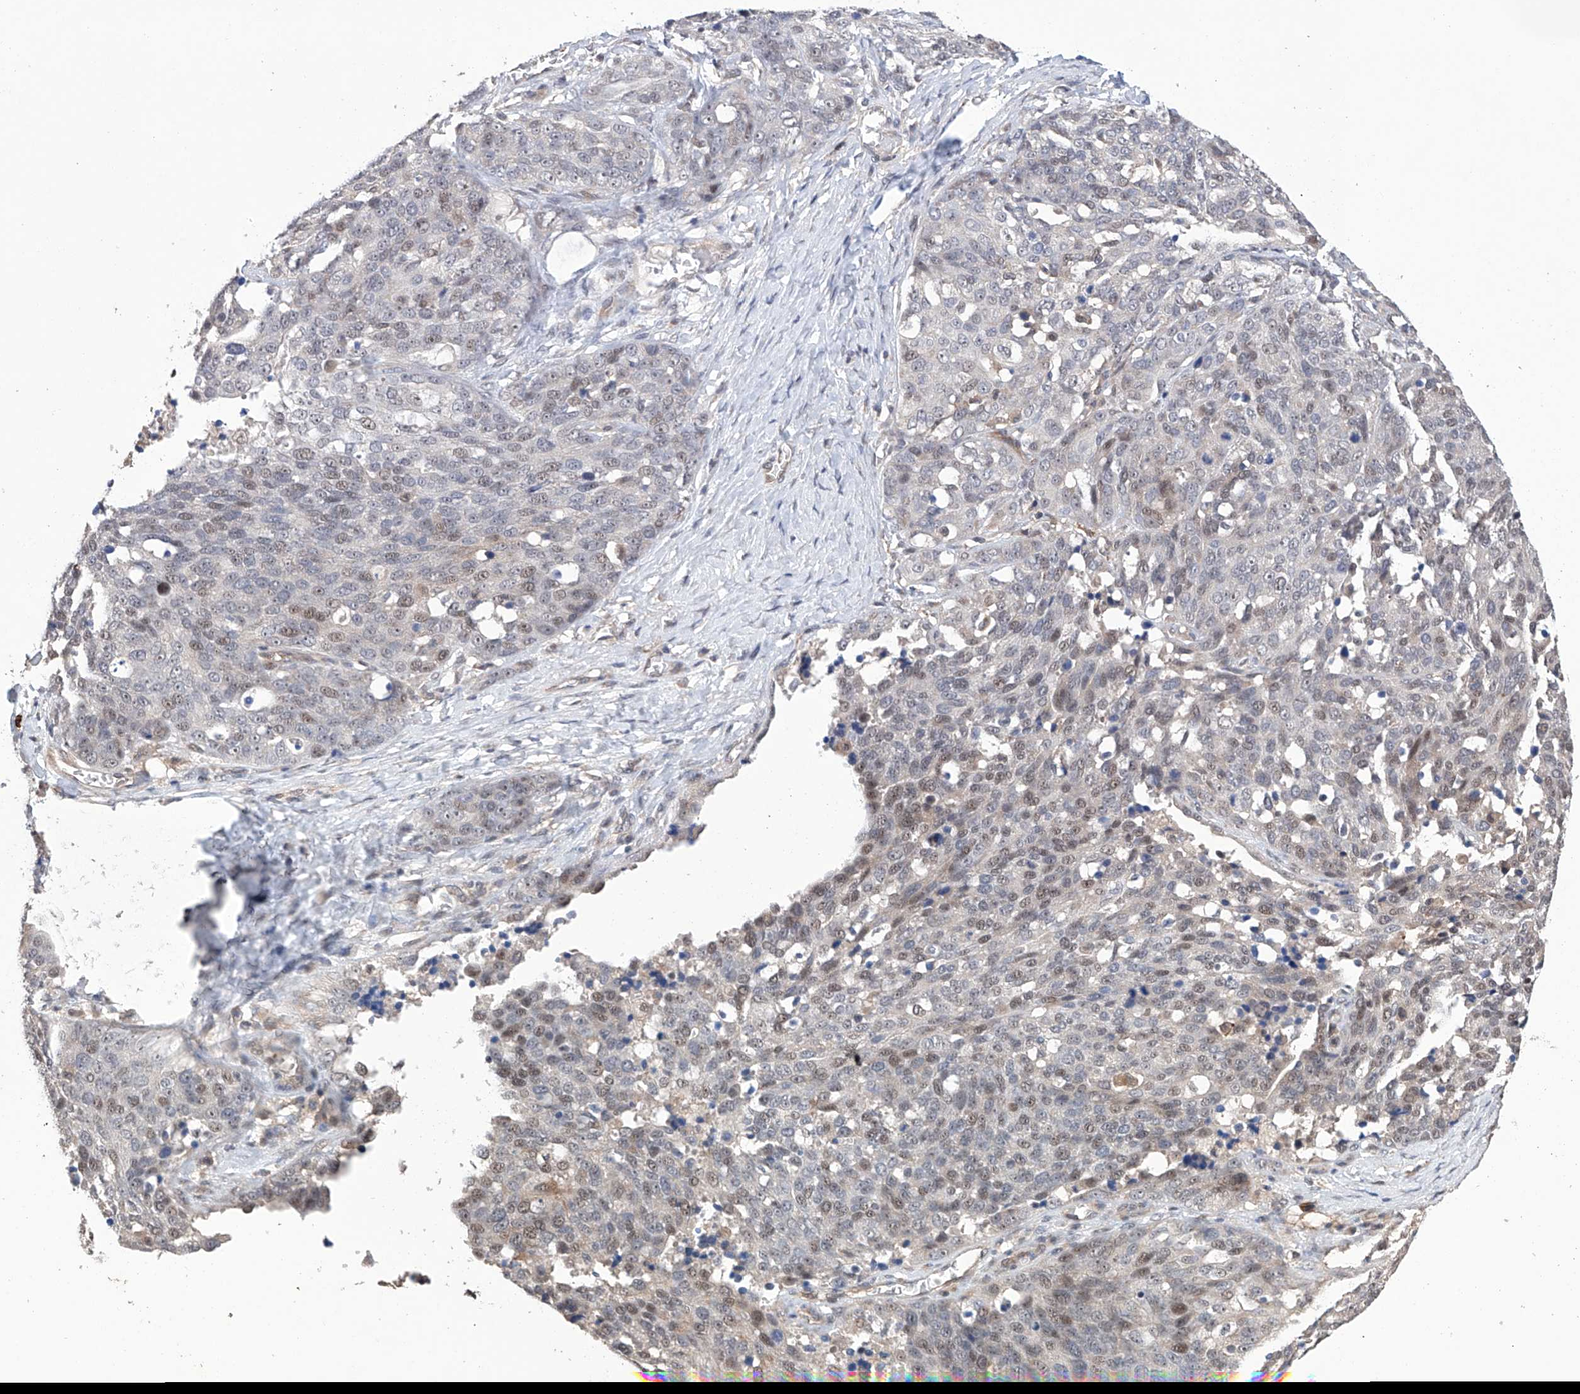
{"staining": {"intensity": "moderate", "quantity": "<25%", "location": "nuclear"}, "tissue": "ovarian cancer", "cell_type": "Tumor cells", "image_type": "cancer", "snomed": [{"axis": "morphology", "description": "Cystadenocarcinoma, serous, NOS"}, {"axis": "topography", "description": "Ovary"}], "caption": "This image shows immunohistochemistry staining of human serous cystadenocarcinoma (ovarian), with low moderate nuclear expression in approximately <25% of tumor cells.", "gene": "AFG1L", "patient": {"sex": "female", "age": 44}}